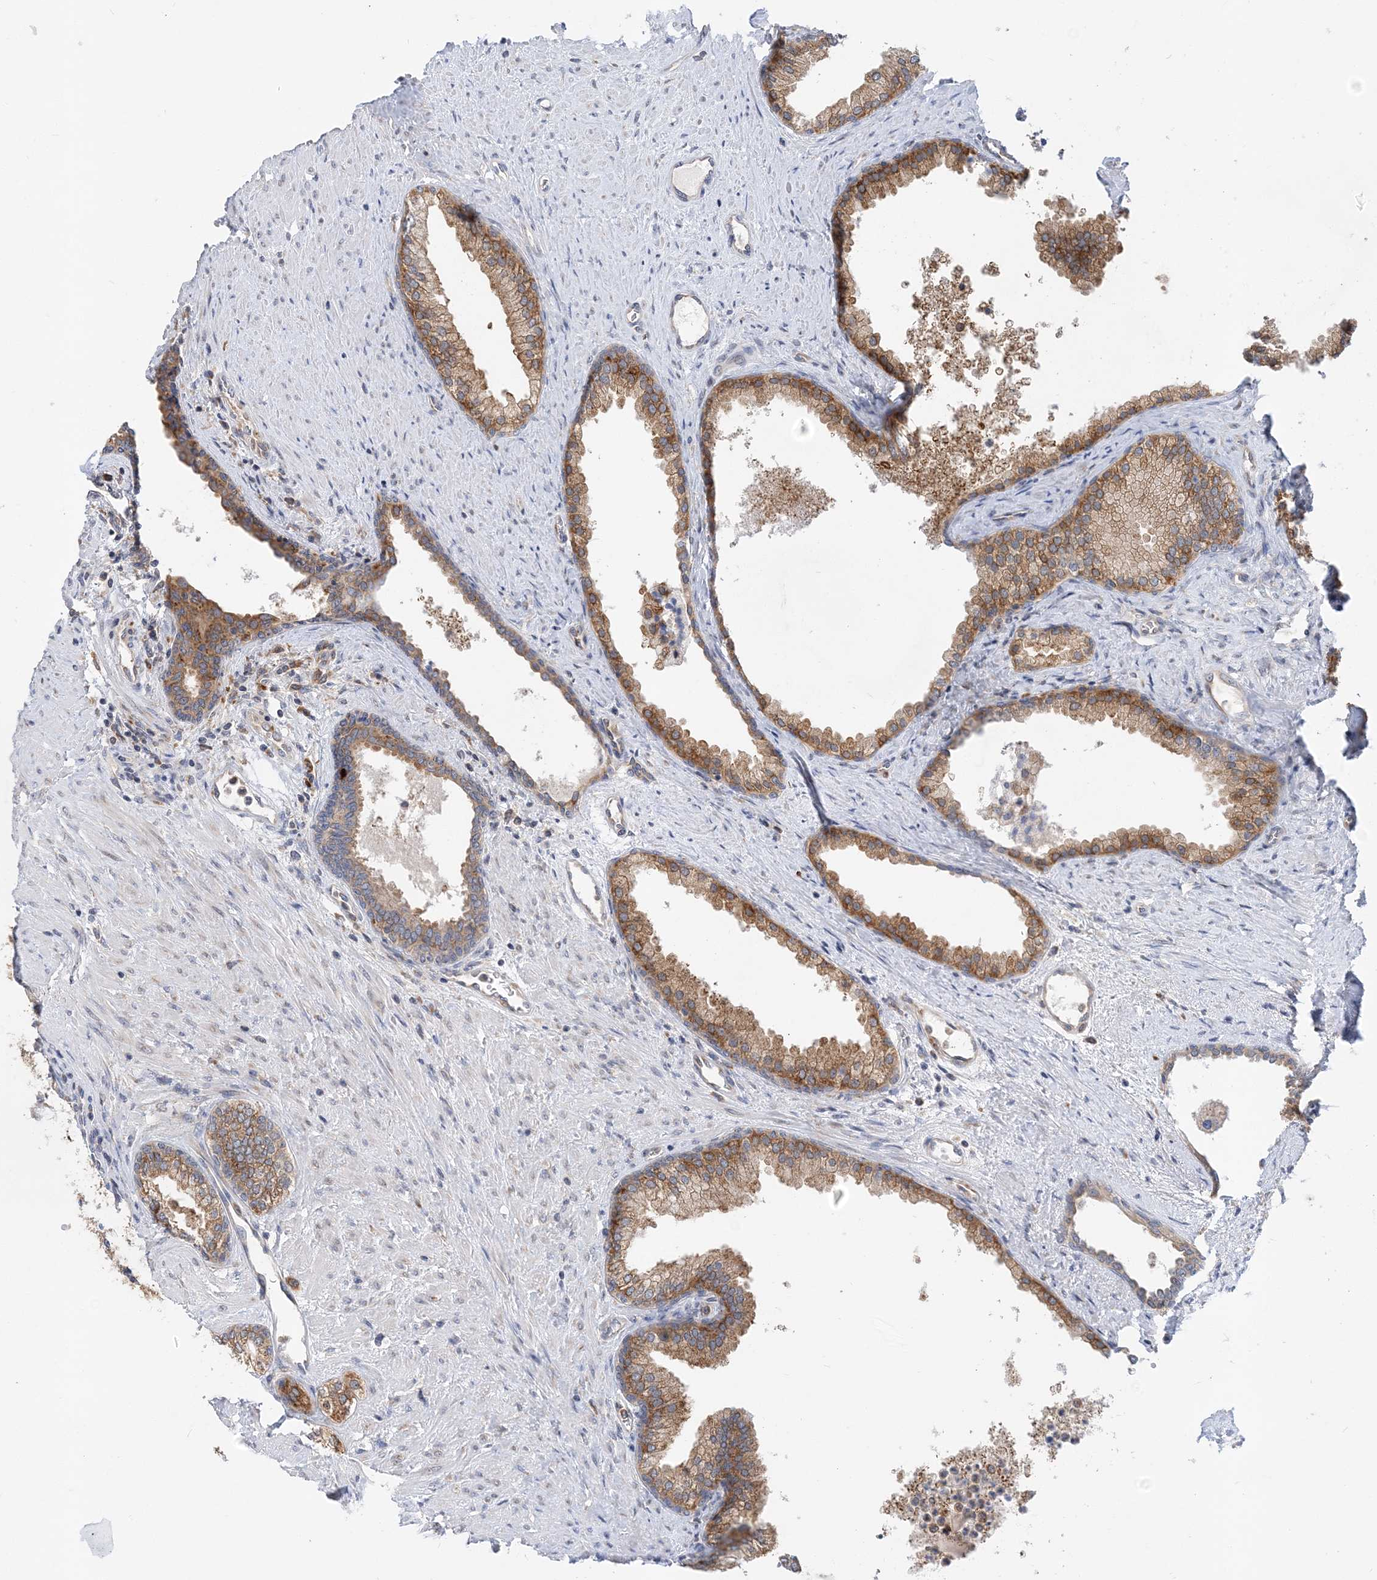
{"staining": {"intensity": "strong", "quantity": ">75%", "location": "cytoplasmic/membranous"}, "tissue": "prostate", "cell_type": "Glandular cells", "image_type": "normal", "snomed": [{"axis": "morphology", "description": "Normal tissue, NOS"}, {"axis": "topography", "description": "Prostate"}], "caption": "This photomicrograph shows immunohistochemistry staining of unremarkable prostate, with high strong cytoplasmic/membranous positivity in approximately >75% of glandular cells.", "gene": "LARP4B", "patient": {"sex": "male", "age": 76}}